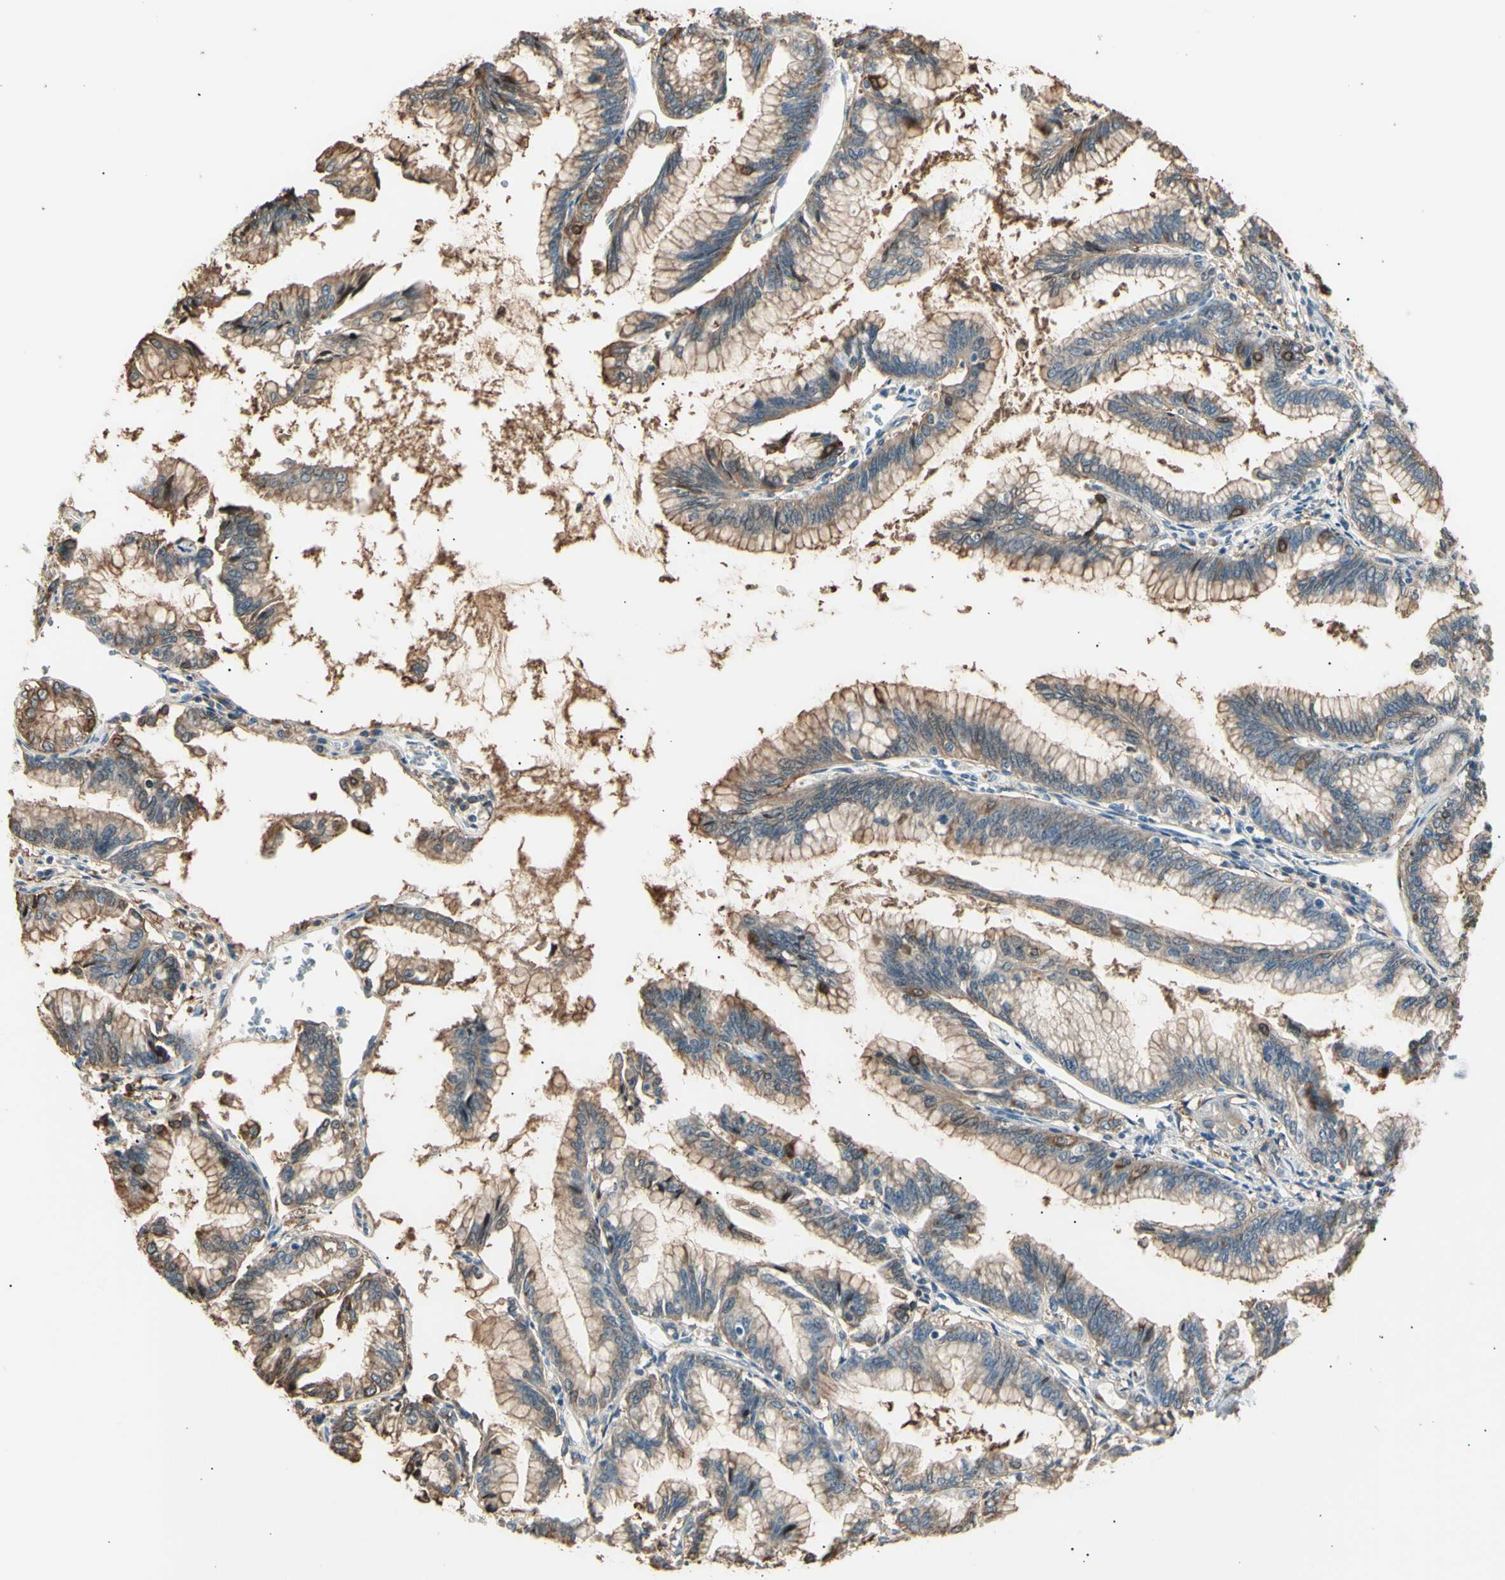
{"staining": {"intensity": "moderate", "quantity": ">75%", "location": "cytoplasmic/membranous"}, "tissue": "pancreatic cancer", "cell_type": "Tumor cells", "image_type": "cancer", "snomed": [{"axis": "morphology", "description": "Adenocarcinoma, NOS"}, {"axis": "topography", "description": "Pancreas"}], "caption": "The immunohistochemical stain labels moderate cytoplasmic/membranous expression in tumor cells of pancreatic cancer tissue.", "gene": "LHPP", "patient": {"sex": "female", "age": 64}}